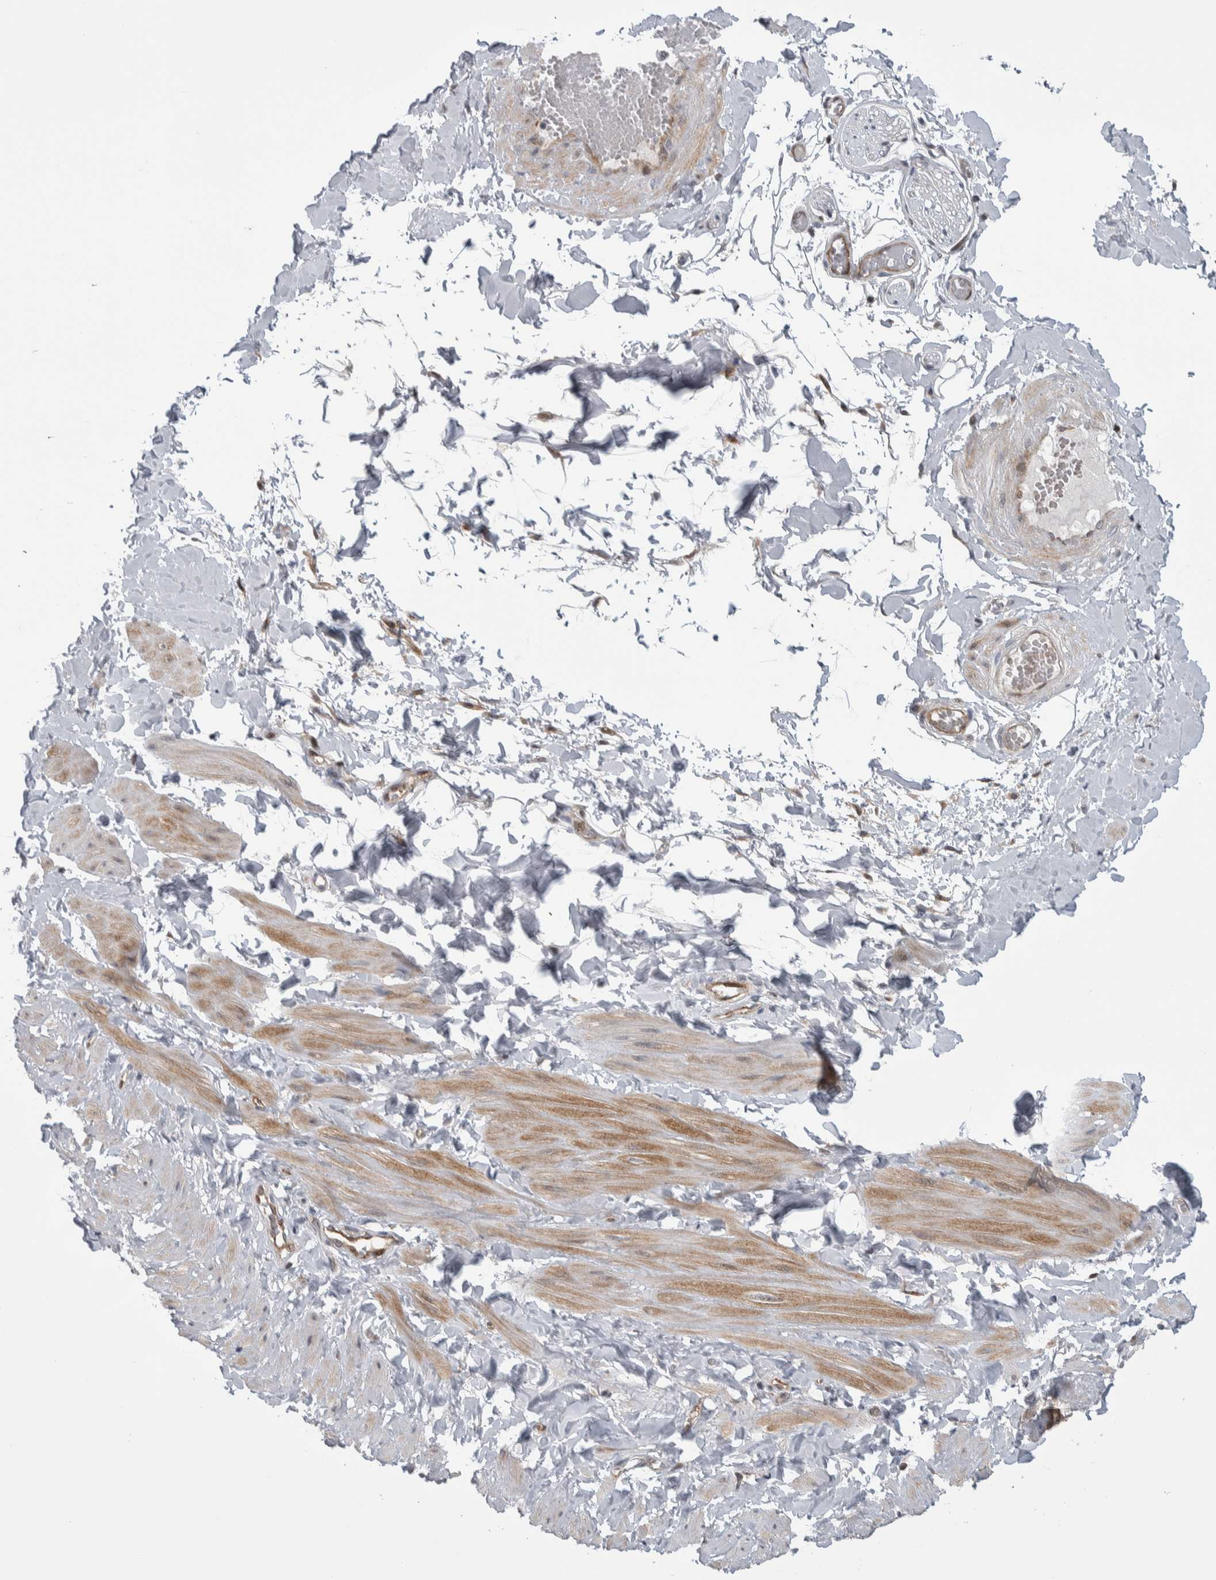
{"staining": {"intensity": "negative", "quantity": "none", "location": "none"}, "tissue": "adipose tissue", "cell_type": "Adipocytes", "image_type": "normal", "snomed": [{"axis": "morphology", "description": "Normal tissue, NOS"}, {"axis": "topography", "description": "Adipose tissue"}, {"axis": "topography", "description": "Vascular tissue"}, {"axis": "topography", "description": "Peripheral nerve tissue"}], "caption": "Immunohistochemistry (IHC) of unremarkable adipose tissue shows no positivity in adipocytes. The staining is performed using DAB (3,3'-diaminobenzidine) brown chromogen with nuclei counter-stained in using hematoxylin.", "gene": "PTPA", "patient": {"sex": "male", "age": 25}}